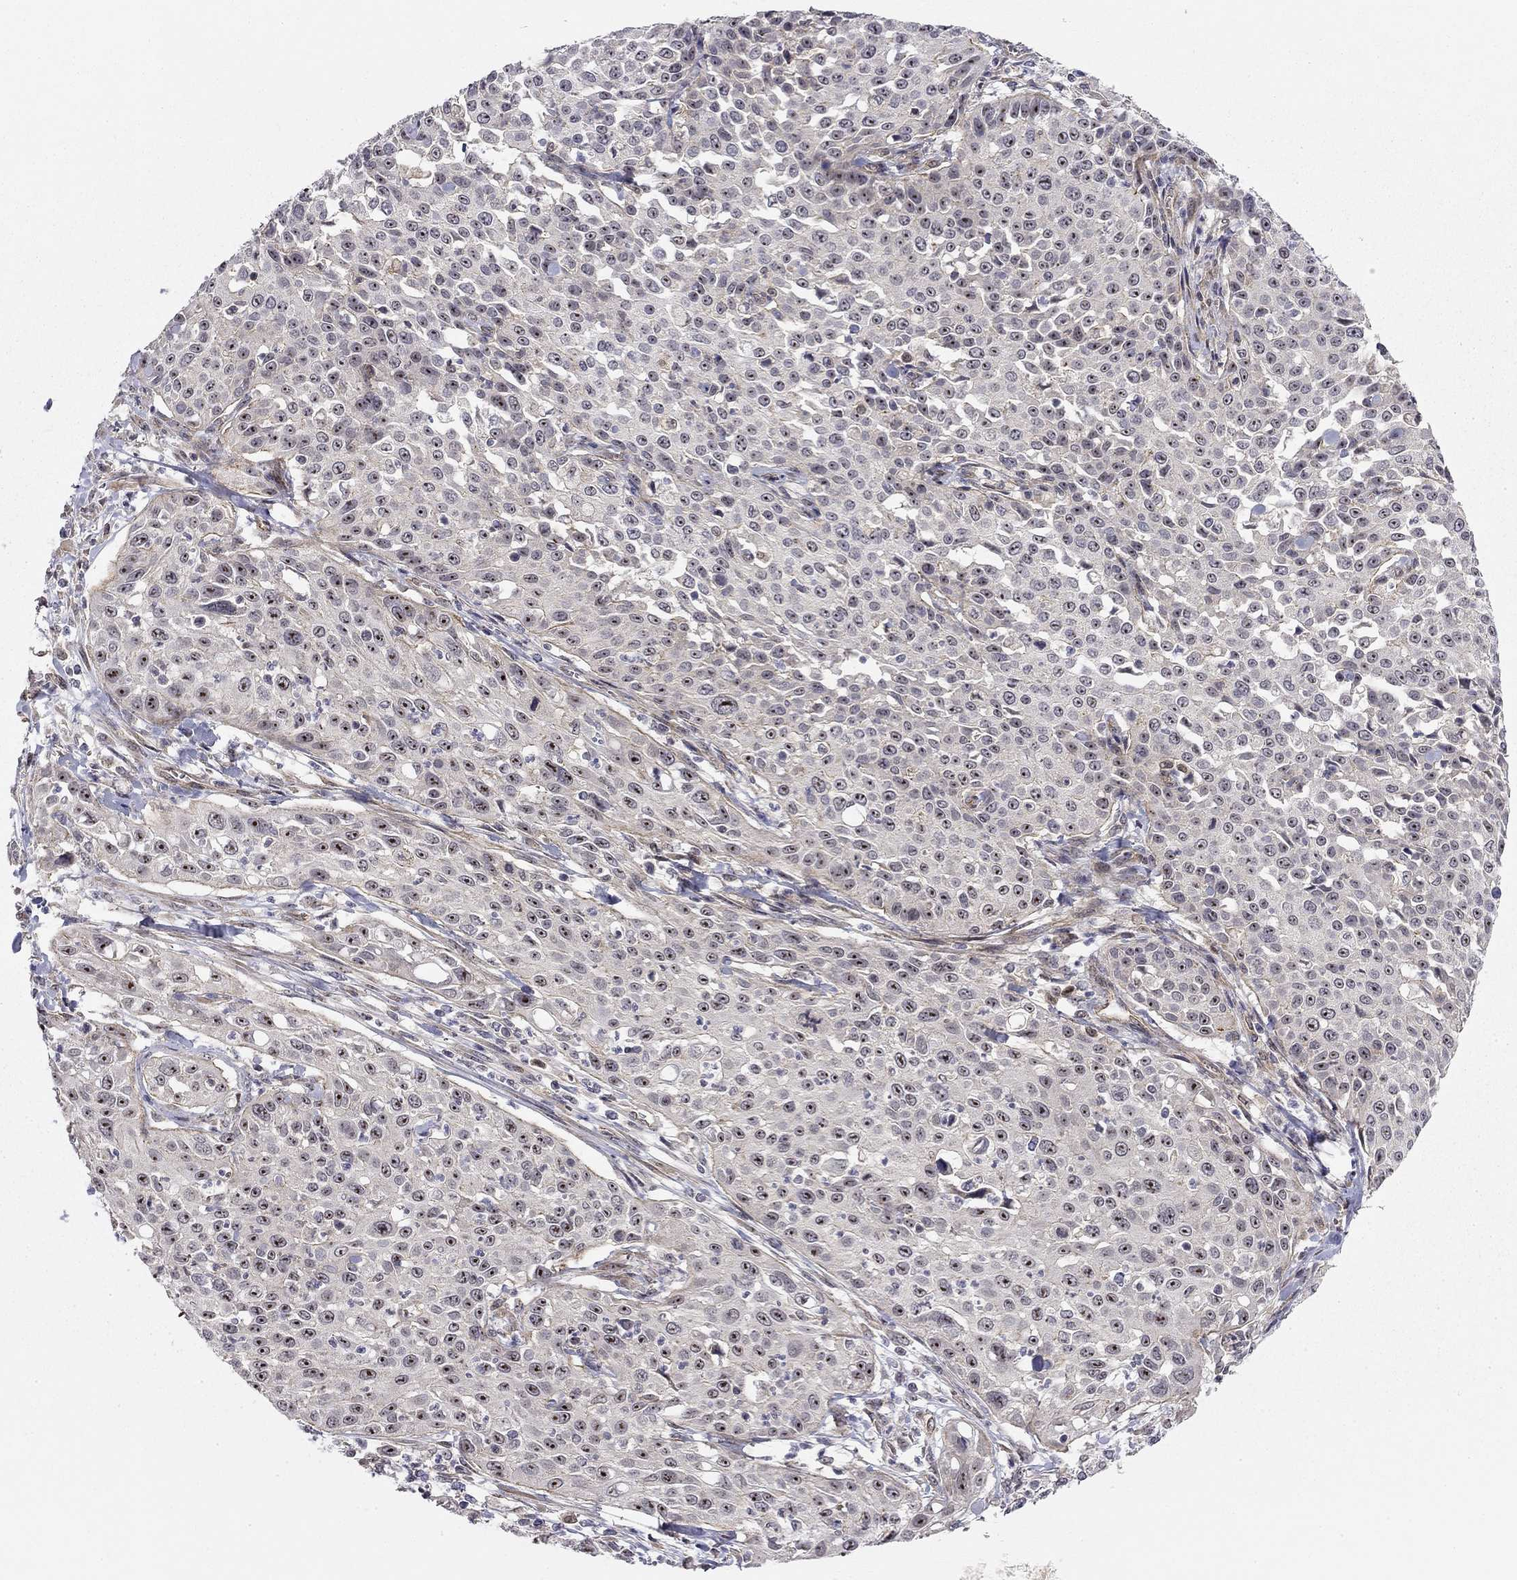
{"staining": {"intensity": "moderate", "quantity": "25%-75%", "location": "nuclear"}, "tissue": "cervical cancer", "cell_type": "Tumor cells", "image_type": "cancer", "snomed": [{"axis": "morphology", "description": "Squamous cell carcinoma, NOS"}, {"axis": "topography", "description": "Cervix"}], "caption": "Cervical cancer stained with a brown dye displays moderate nuclear positive staining in about 25%-75% of tumor cells.", "gene": "STXBP6", "patient": {"sex": "female", "age": 26}}